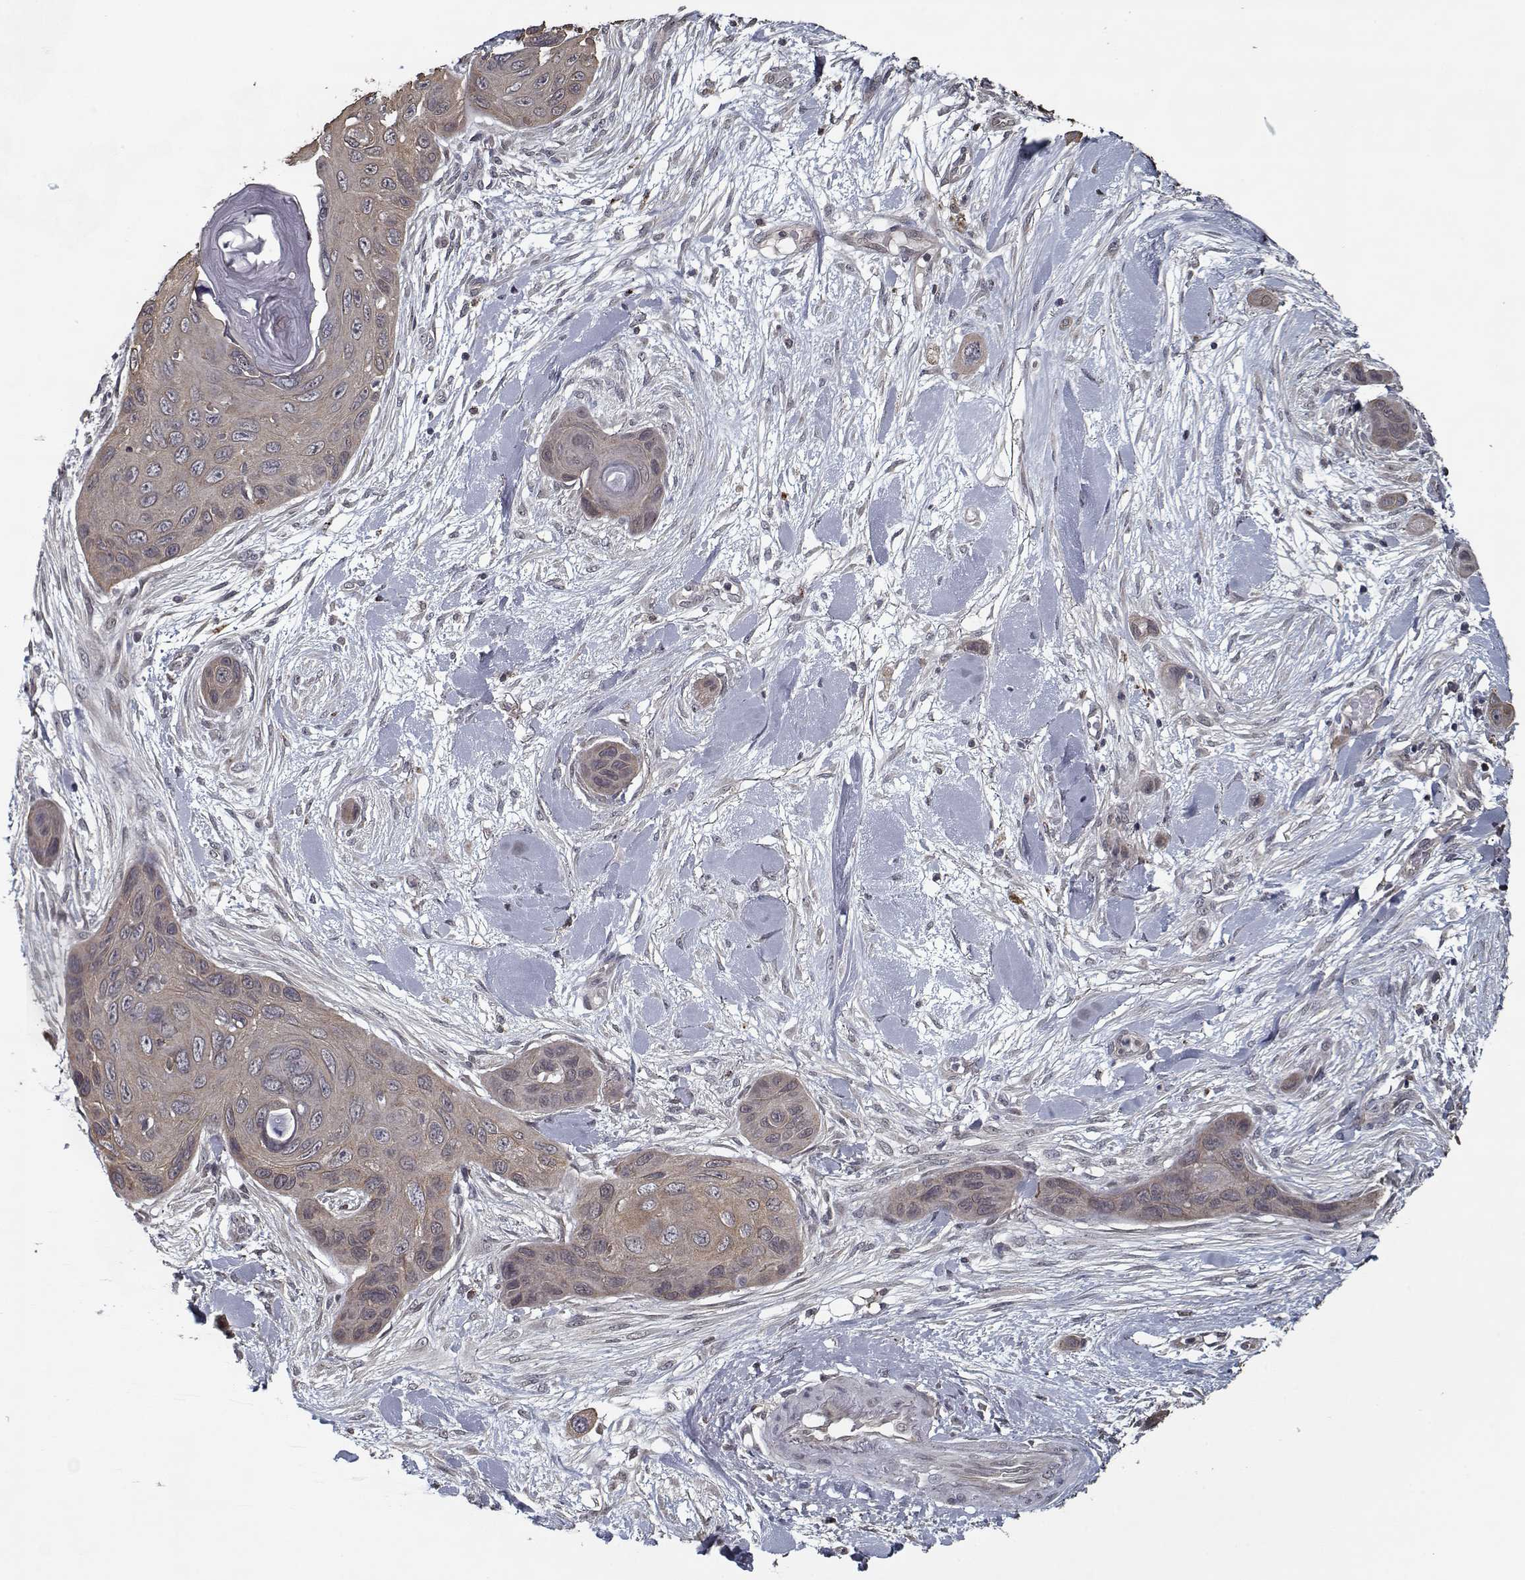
{"staining": {"intensity": "moderate", "quantity": ">75%", "location": "cytoplasmic/membranous"}, "tissue": "skin cancer", "cell_type": "Tumor cells", "image_type": "cancer", "snomed": [{"axis": "morphology", "description": "Squamous cell carcinoma, NOS"}, {"axis": "topography", "description": "Skin"}], "caption": "Squamous cell carcinoma (skin) stained with DAB (3,3'-diaminobenzidine) immunohistochemistry (IHC) demonstrates medium levels of moderate cytoplasmic/membranous expression in about >75% of tumor cells. Using DAB (3,3'-diaminobenzidine) (brown) and hematoxylin (blue) stains, captured at high magnification using brightfield microscopy.", "gene": "NLK", "patient": {"sex": "male", "age": 82}}